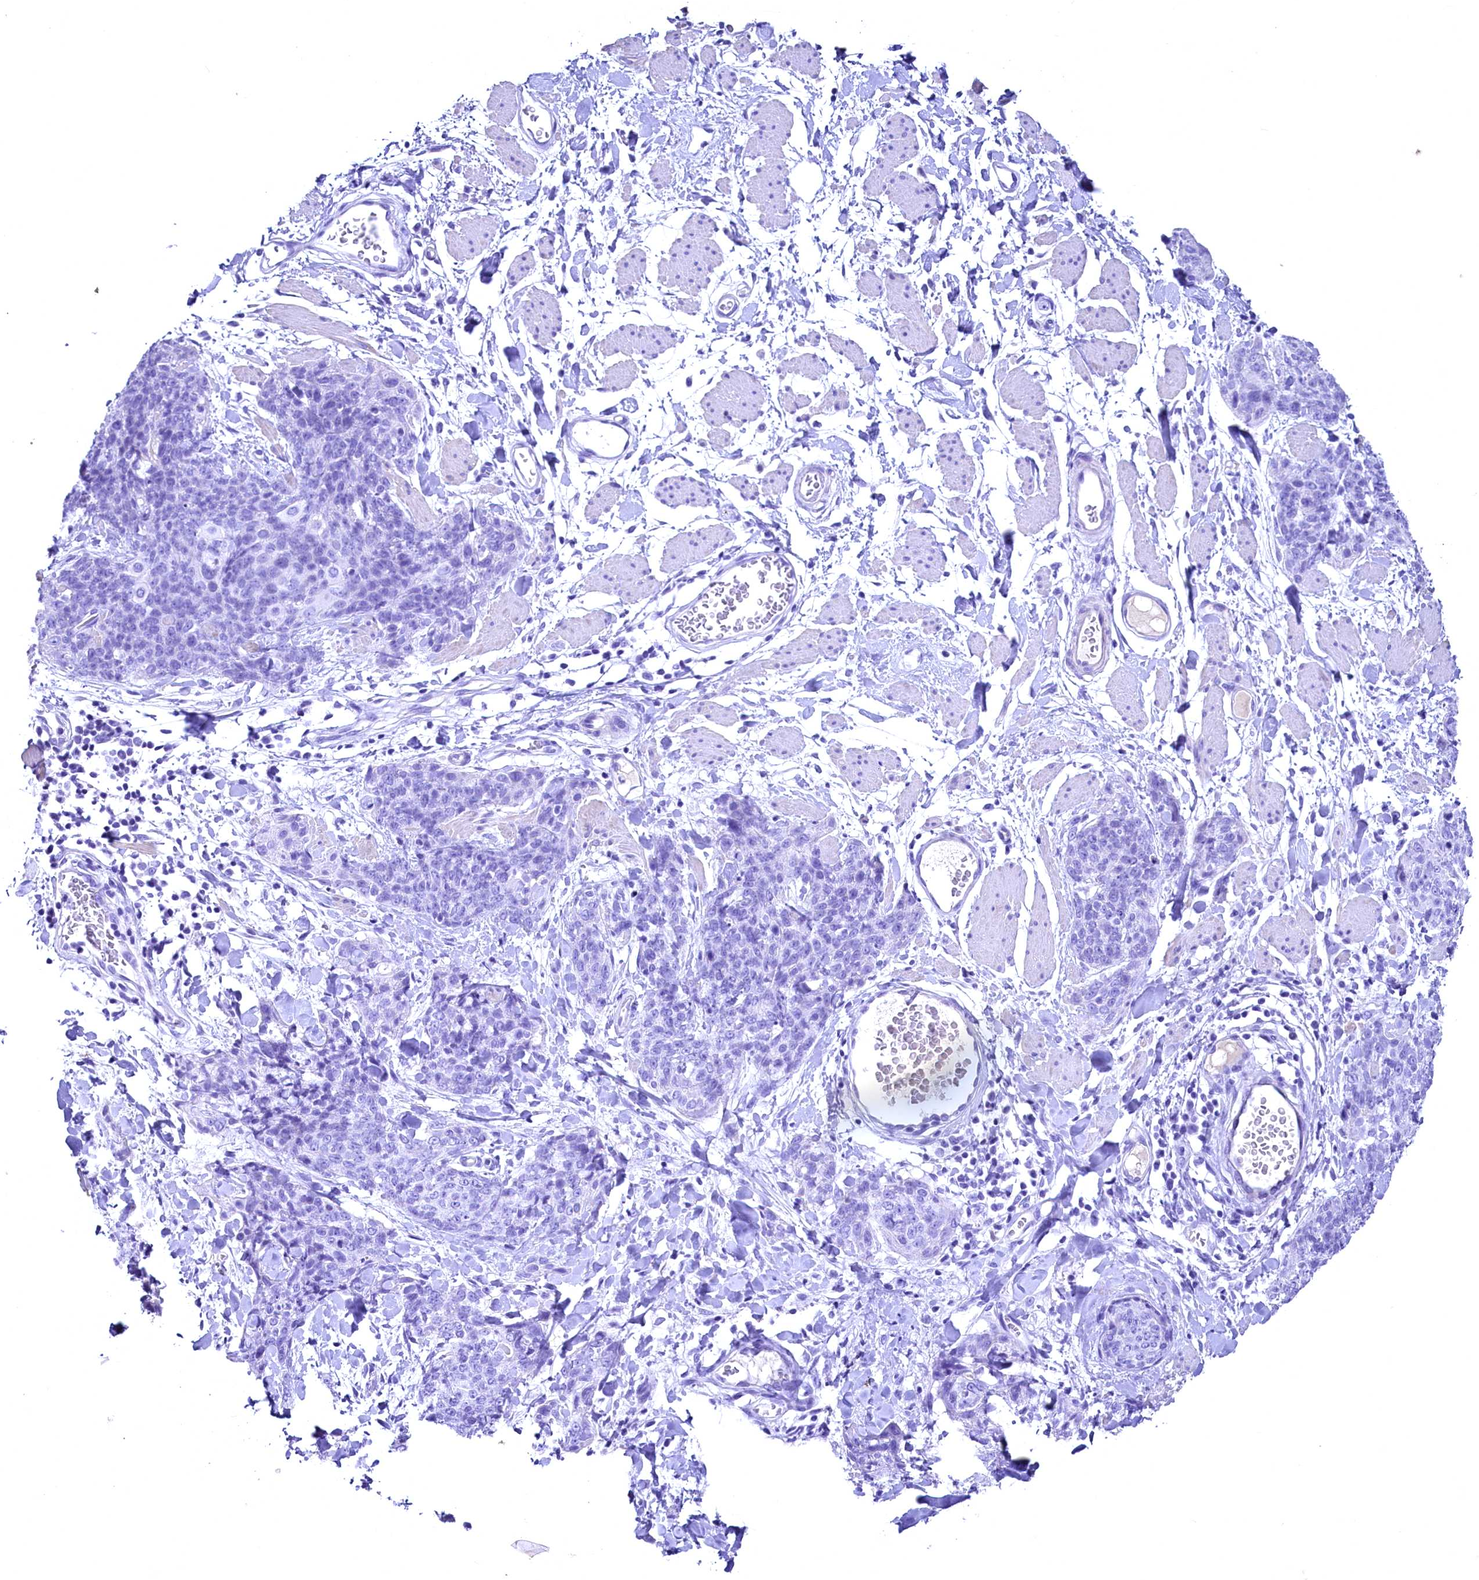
{"staining": {"intensity": "negative", "quantity": "none", "location": "none"}, "tissue": "skin cancer", "cell_type": "Tumor cells", "image_type": "cancer", "snomed": [{"axis": "morphology", "description": "Squamous cell carcinoma, NOS"}, {"axis": "topography", "description": "Skin"}, {"axis": "topography", "description": "Vulva"}], "caption": "Immunohistochemistry (IHC) of skin cancer (squamous cell carcinoma) demonstrates no positivity in tumor cells.", "gene": "SKIDA1", "patient": {"sex": "female", "age": 85}}